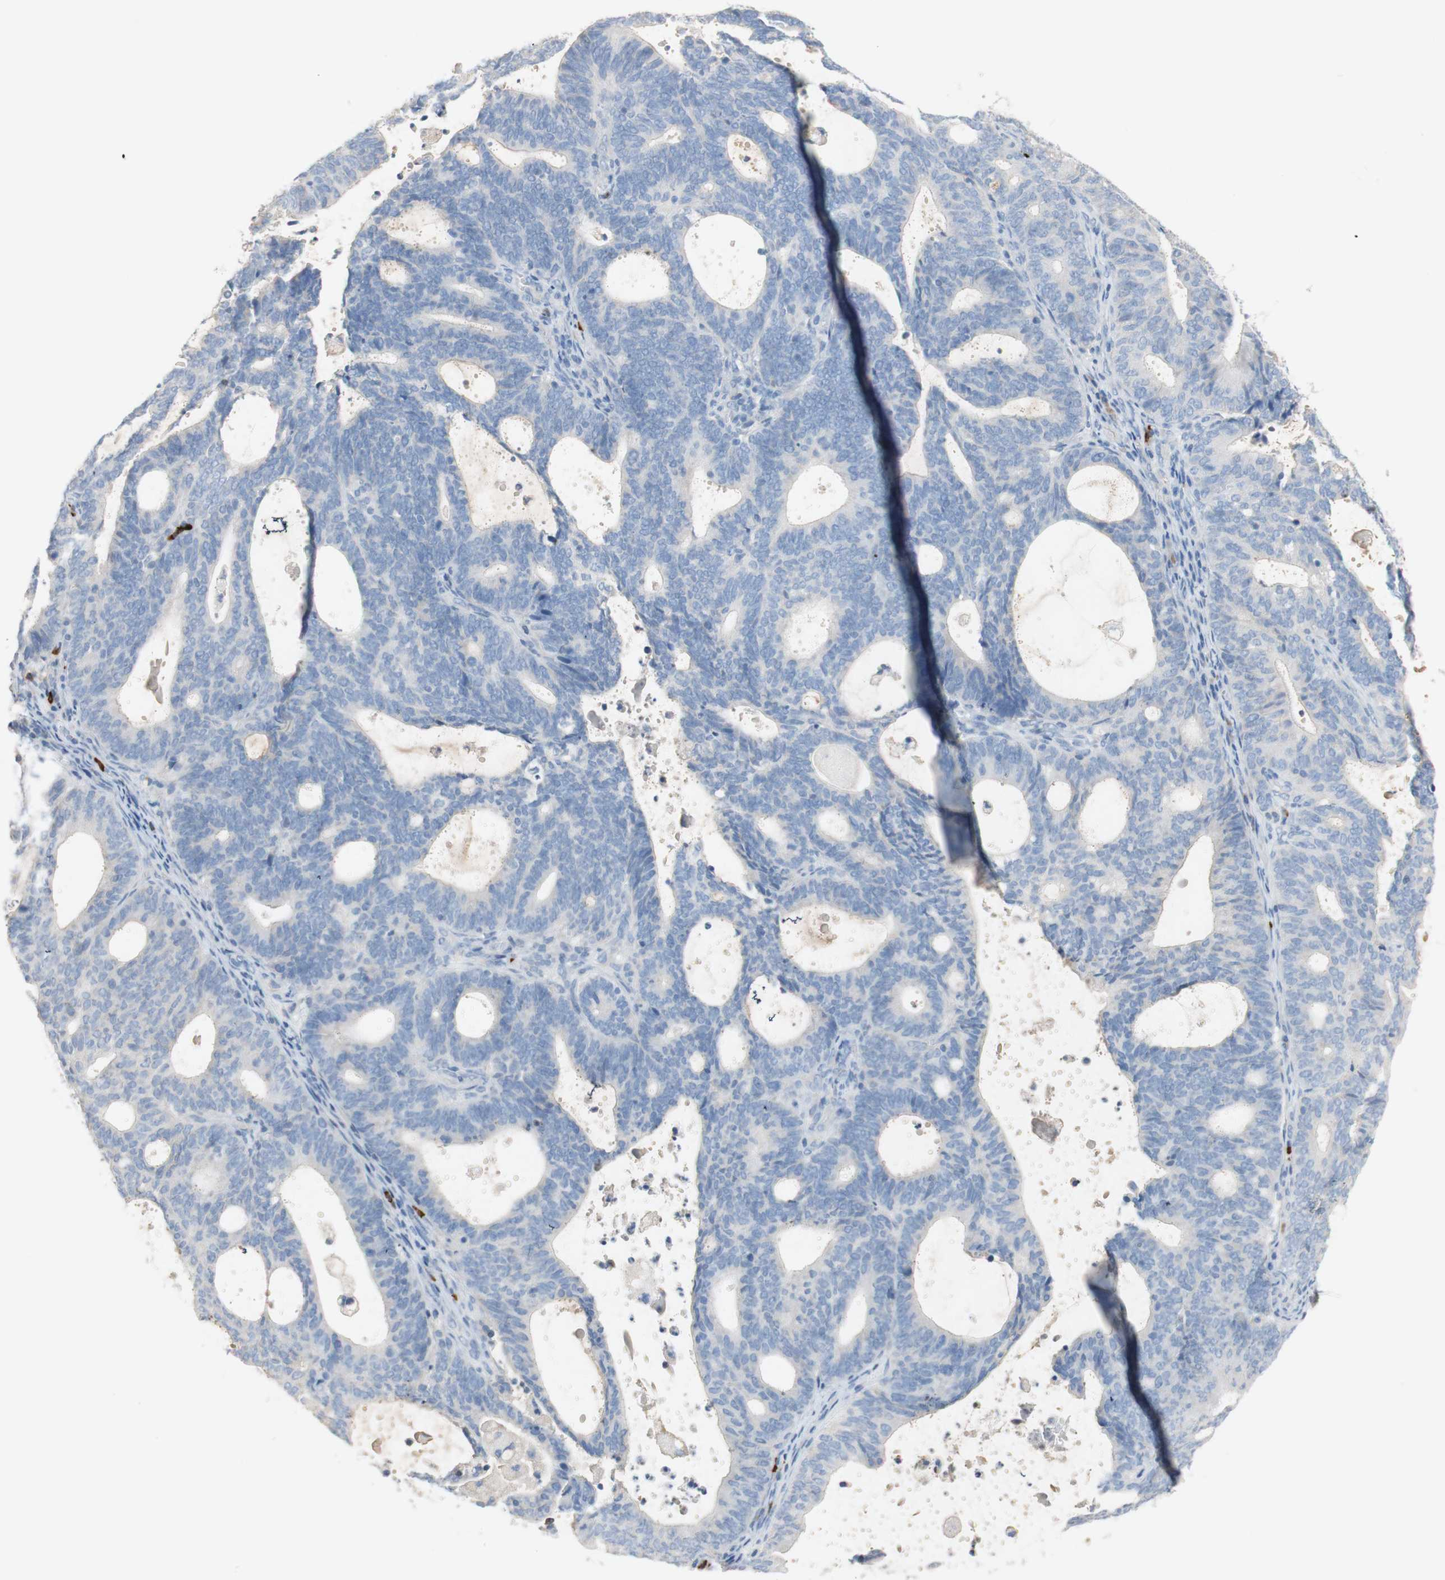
{"staining": {"intensity": "negative", "quantity": "none", "location": "none"}, "tissue": "endometrial cancer", "cell_type": "Tumor cells", "image_type": "cancer", "snomed": [{"axis": "morphology", "description": "Adenocarcinoma, NOS"}, {"axis": "topography", "description": "Uterus"}], "caption": "A histopathology image of endometrial cancer stained for a protein shows no brown staining in tumor cells.", "gene": "PACSIN1", "patient": {"sex": "female", "age": 83}}